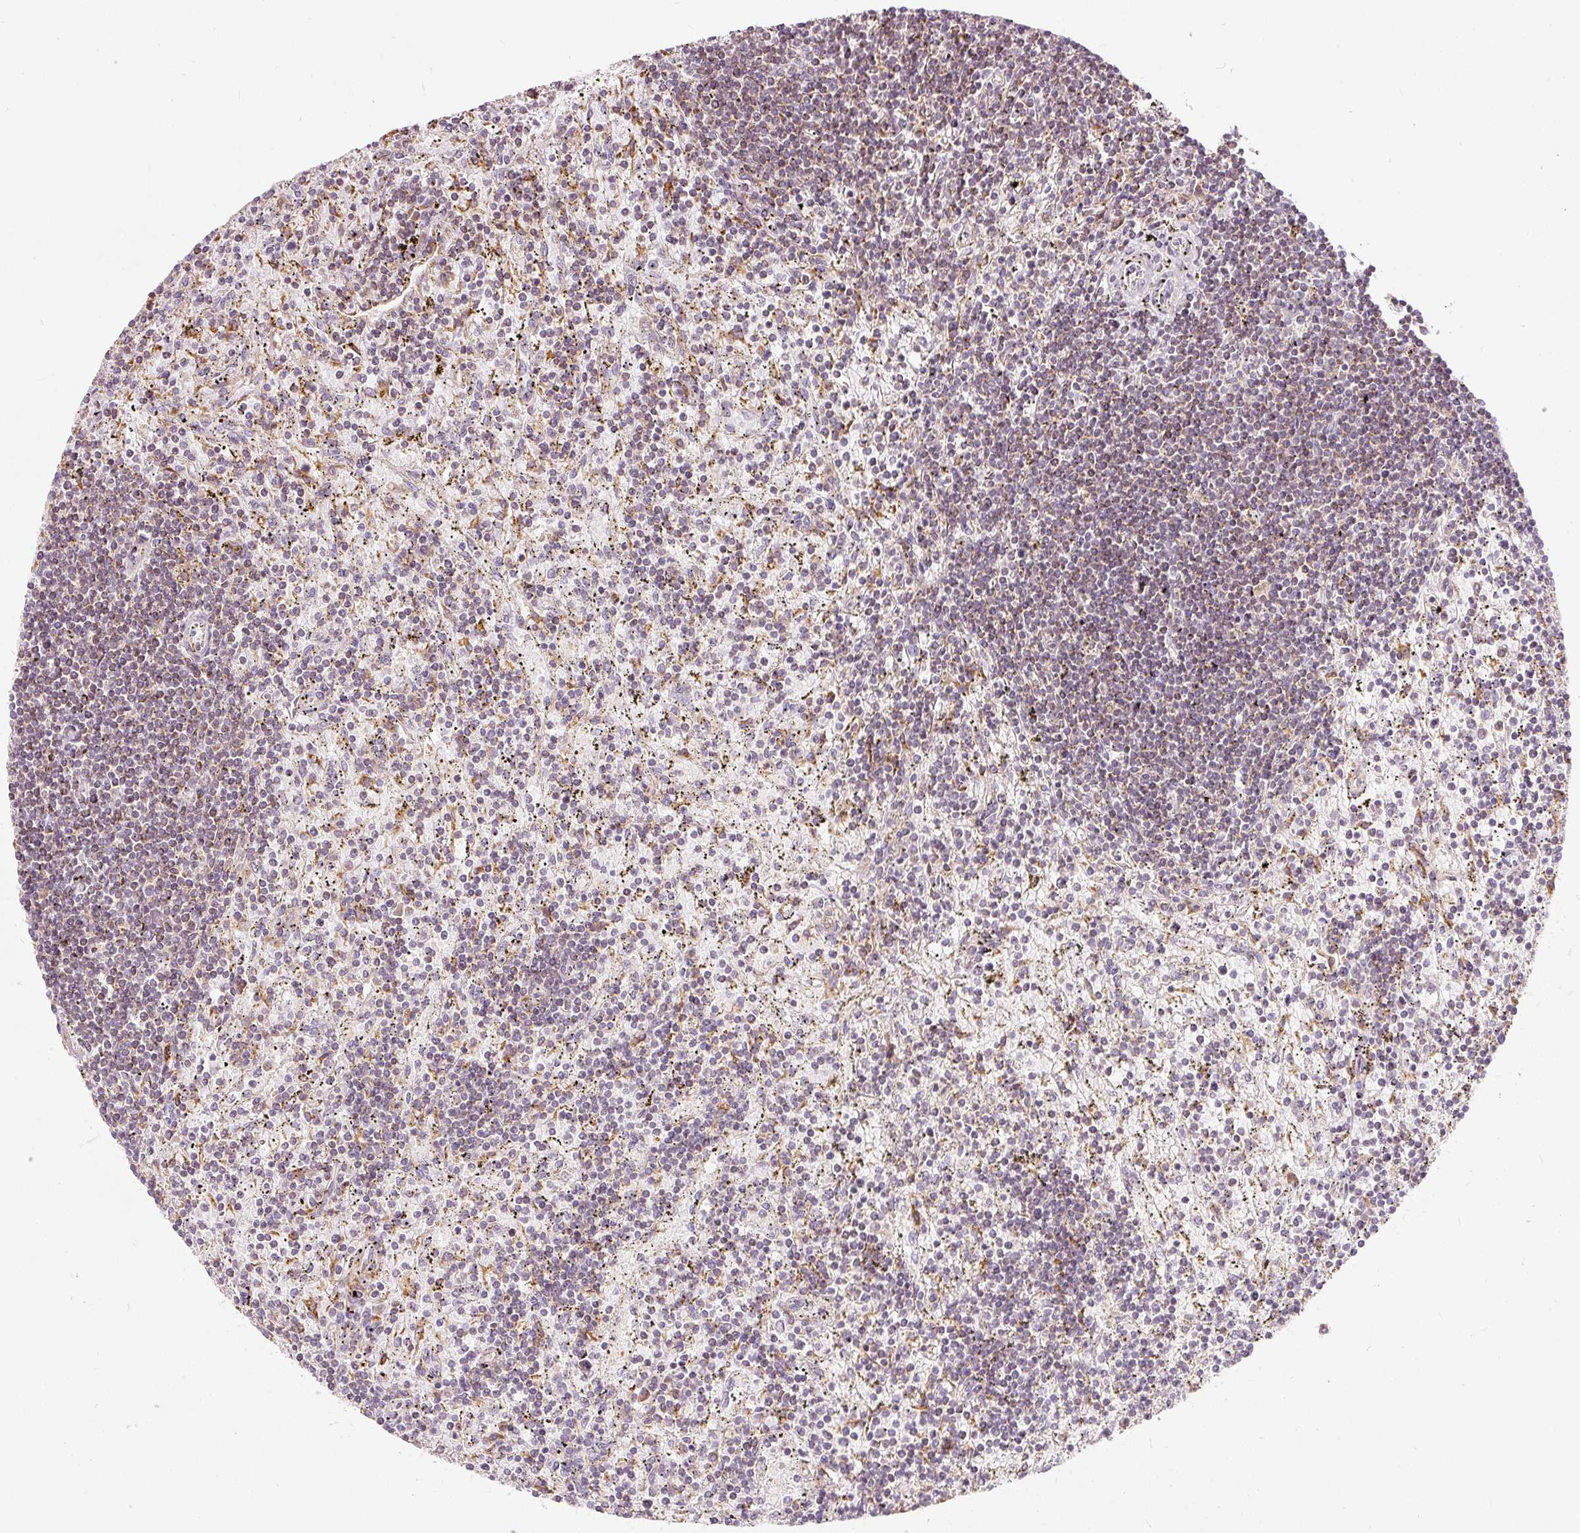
{"staining": {"intensity": "weak", "quantity": "<25%", "location": "cytoplasmic/membranous"}, "tissue": "lymphoma", "cell_type": "Tumor cells", "image_type": "cancer", "snomed": [{"axis": "morphology", "description": "Malignant lymphoma, non-Hodgkin's type, Low grade"}, {"axis": "topography", "description": "Spleen"}], "caption": "Tumor cells show no significant expression in low-grade malignant lymphoma, non-Hodgkin's type. (DAB immunohistochemistry with hematoxylin counter stain).", "gene": "SNAPC5", "patient": {"sex": "male", "age": 76}}